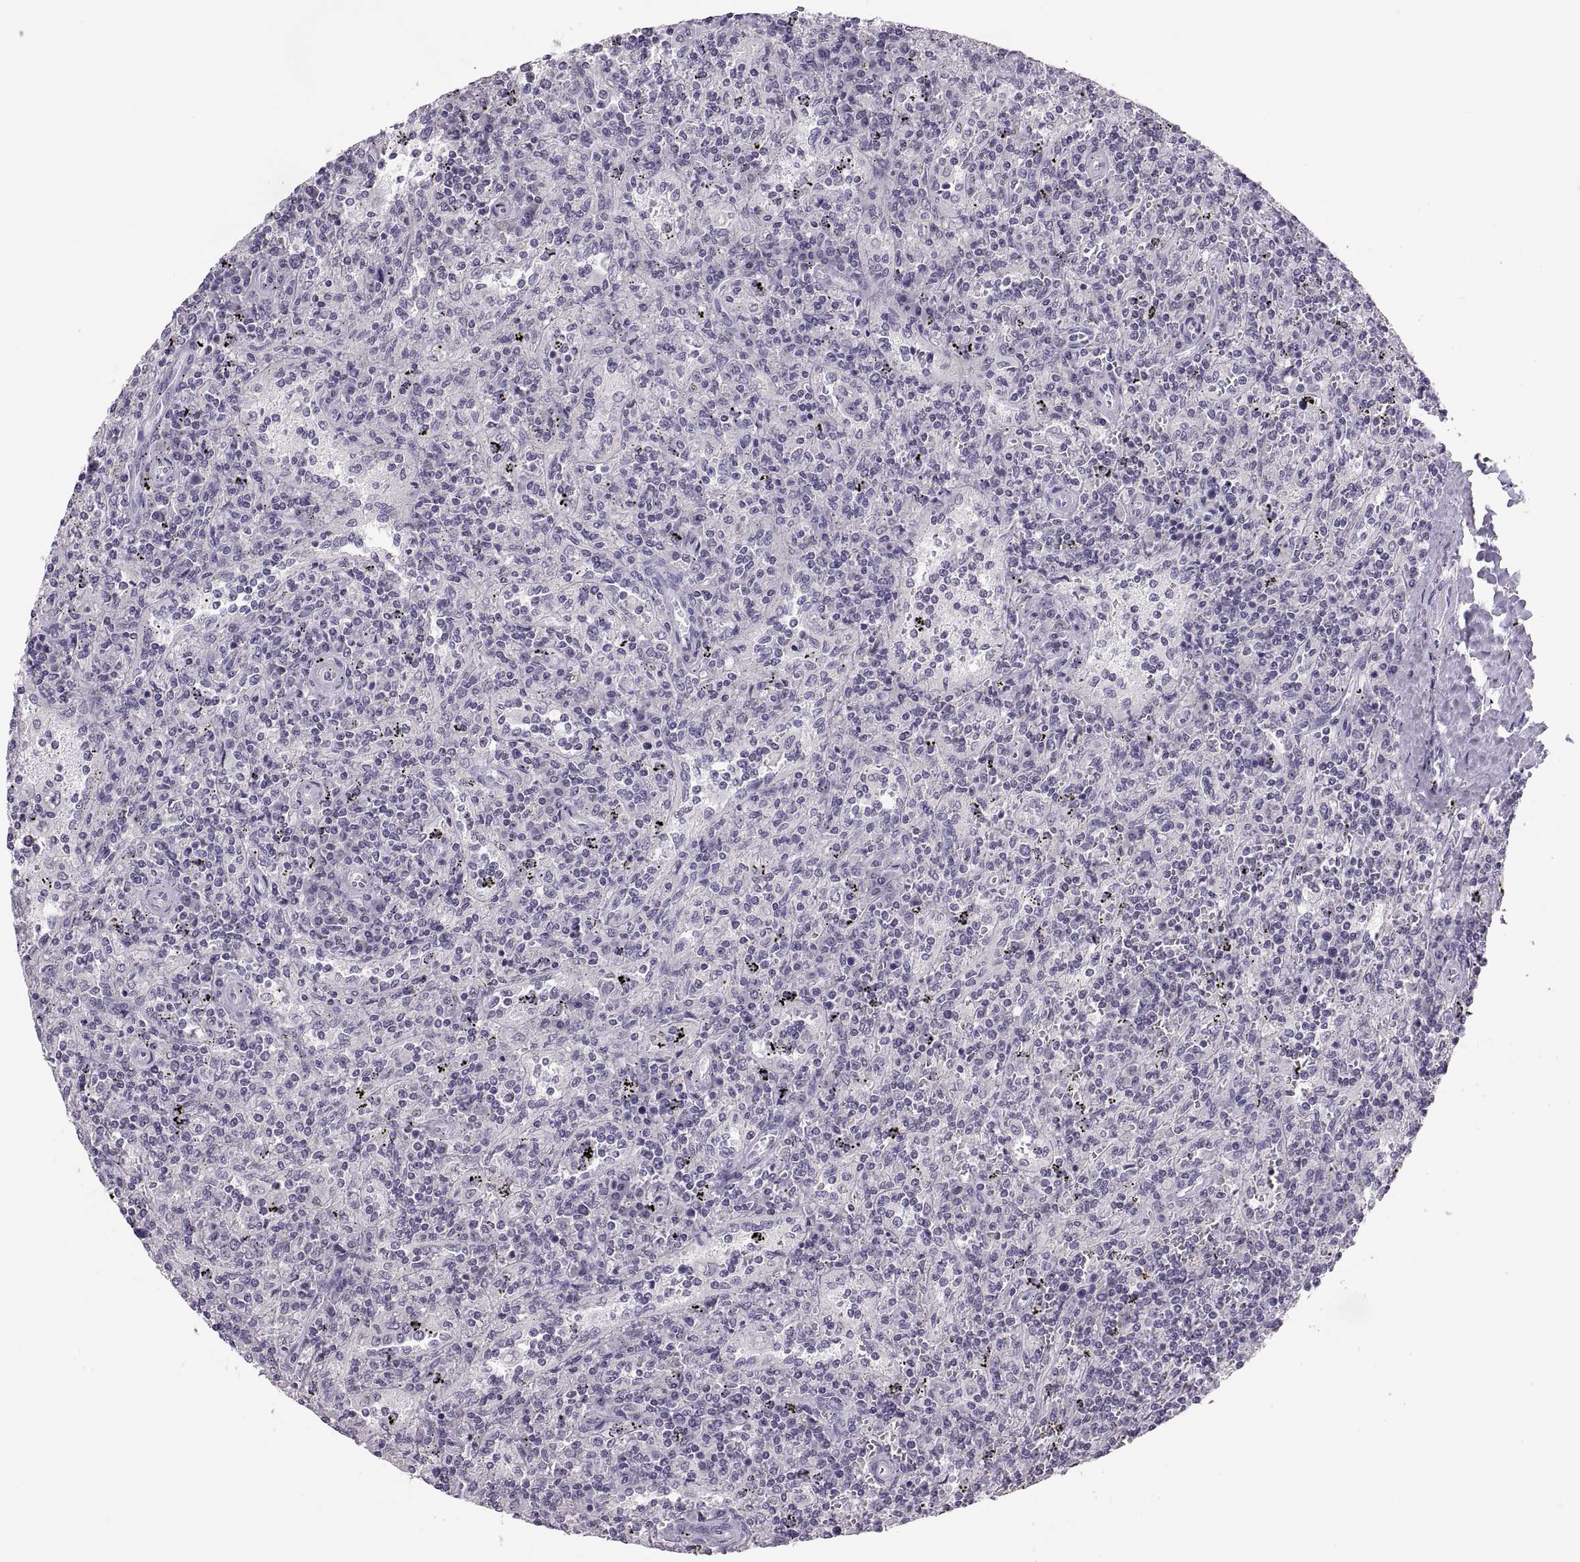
{"staining": {"intensity": "negative", "quantity": "none", "location": "none"}, "tissue": "lymphoma", "cell_type": "Tumor cells", "image_type": "cancer", "snomed": [{"axis": "morphology", "description": "Malignant lymphoma, non-Hodgkin's type, Low grade"}, {"axis": "topography", "description": "Spleen"}], "caption": "Immunohistochemical staining of human low-grade malignant lymphoma, non-Hodgkin's type reveals no significant expression in tumor cells.", "gene": "ADH6", "patient": {"sex": "male", "age": 62}}